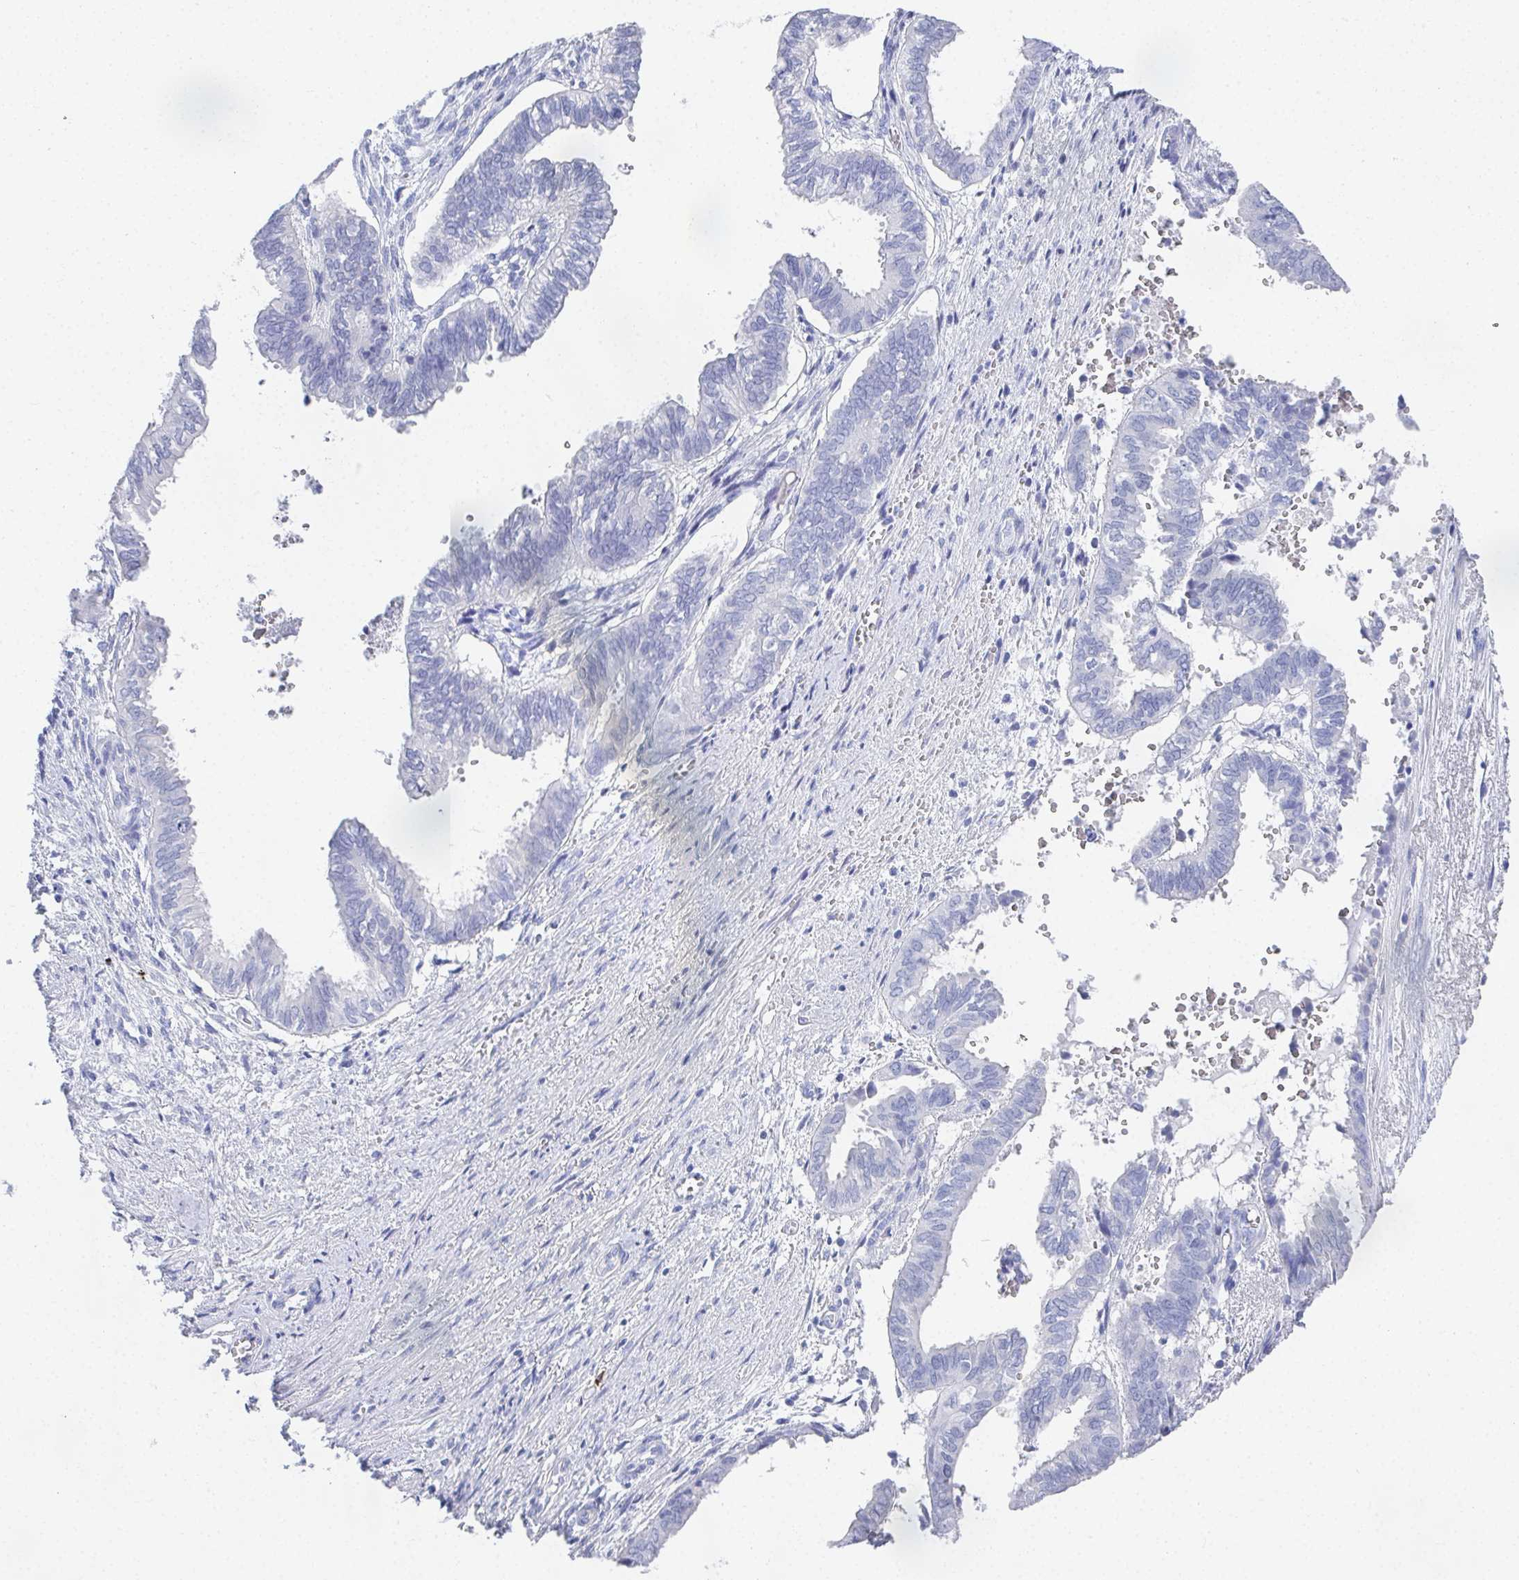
{"staining": {"intensity": "negative", "quantity": "none", "location": "none"}, "tissue": "ovarian cancer", "cell_type": "Tumor cells", "image_type": "cancer", "snomed": [{"axis": "morphology", "description": "Carcinoma, endometroid"}, {"axis": "topography", "description": "Ovary"}], "caption": "DAB immunohistochemical staining of human ovarian cancer (endometroid carcinoma) demonstrates no significant staining in tumor cells. The staining is performed using DAB (3,3'-diaminobenzidine) brown chromogen with nuclei counter-stained in using hematoxylin.", "gene": "GRIA1", "patient": {"sex": "female", "age": 64}}